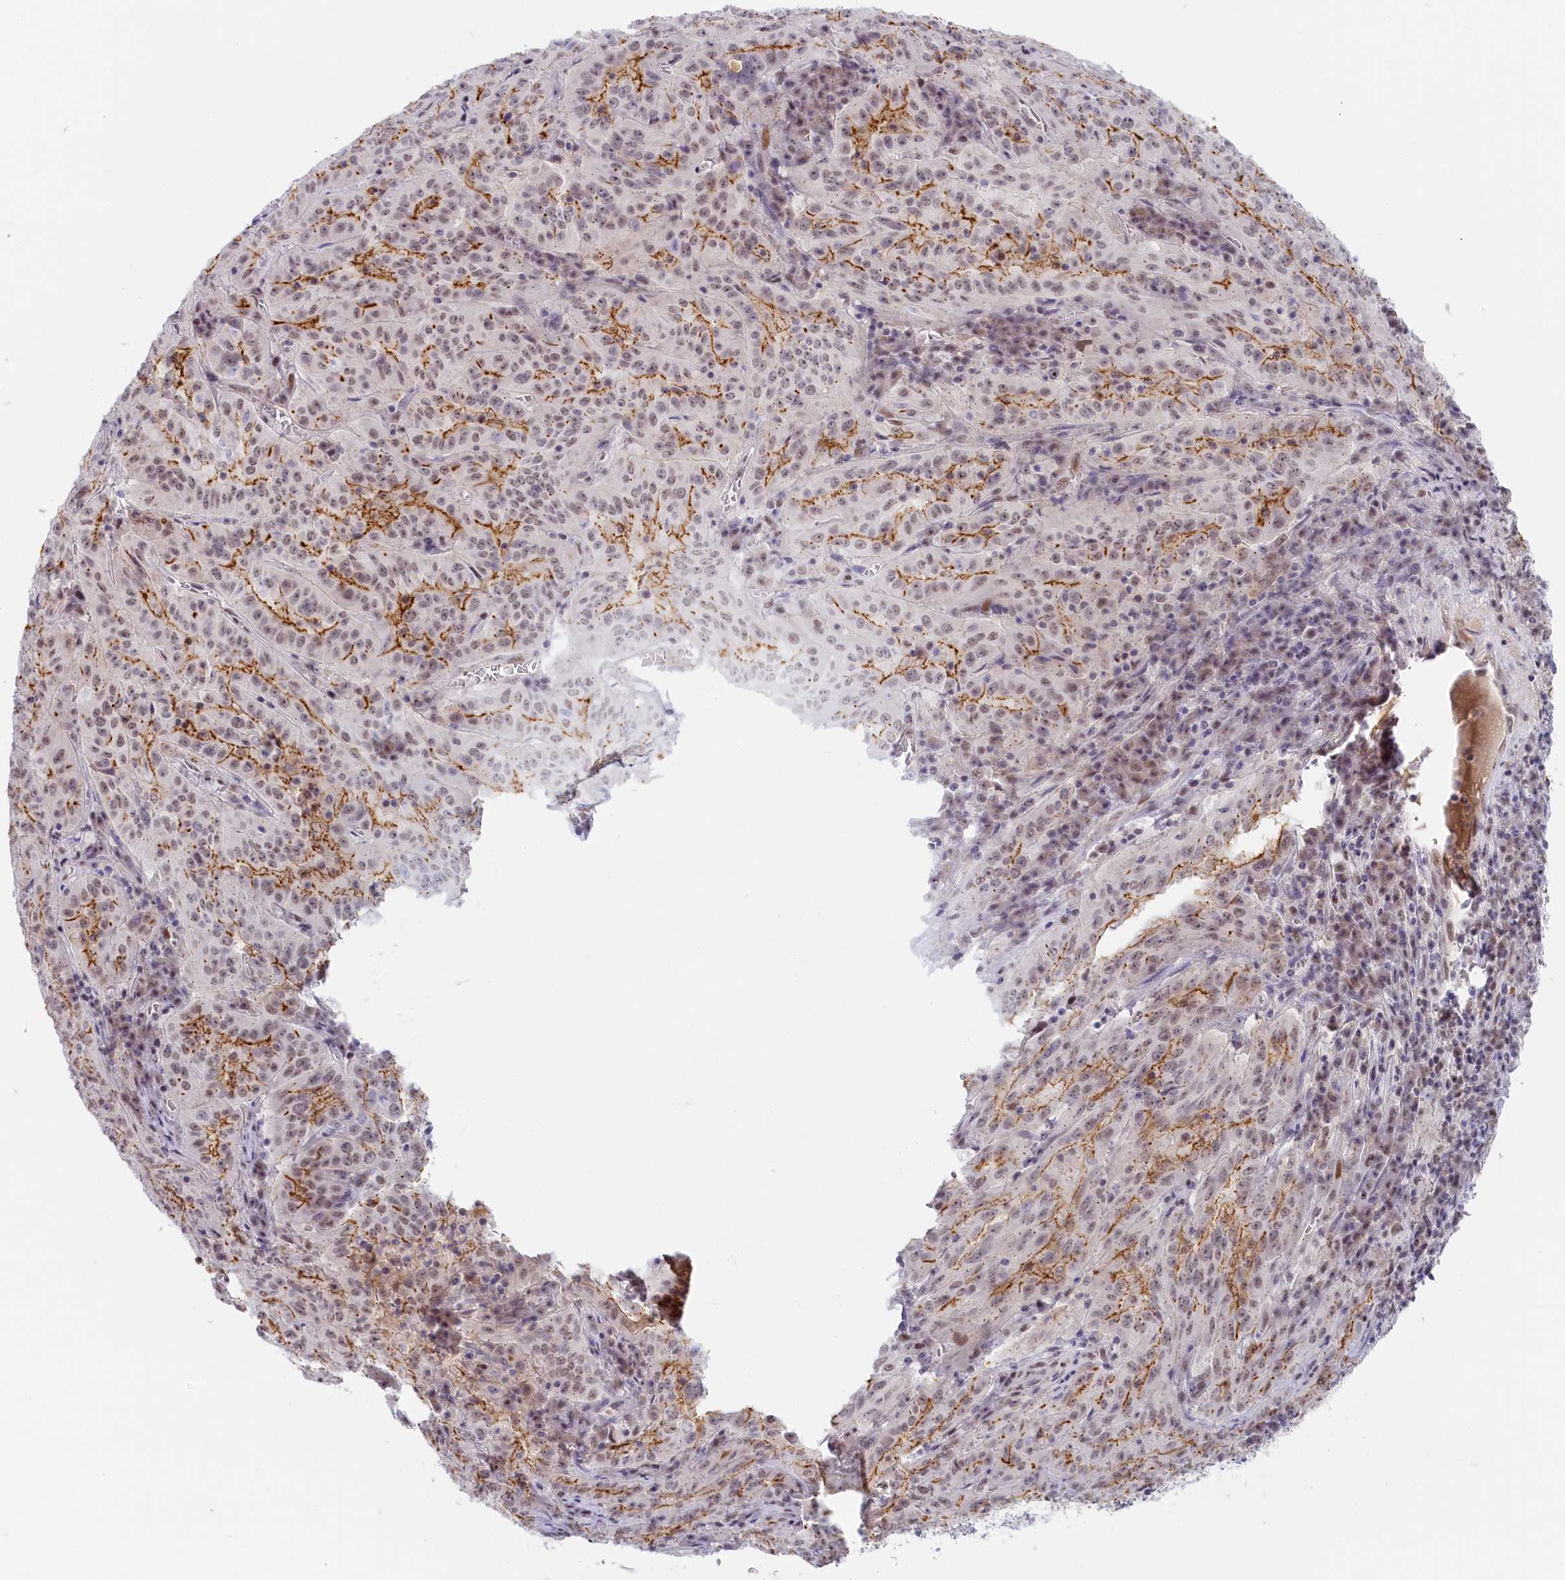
{"staining": {"intensity": "moderate", "quantity": ">75%", "location": "cytoplasmic/membranous,nuclear"}, "tissue": "pancreatic cancer", "cell_type": "Tumor cells", "image_type": "cancer", "snomed": [{"axis": "morphology", "description": "Adenocarcinoma, NOS"}, {"axis": "topography", "description": "Pancreas"}], "caption": "The micrograph exhibits a brown stain indicating the presence of a protein in the cytoplasmic/membranous and nuclear of tumor cells in adenocarcinoma (pancreatic).", "gene": "SEC31B", "patient": {"sex": "male", "age": 63}}